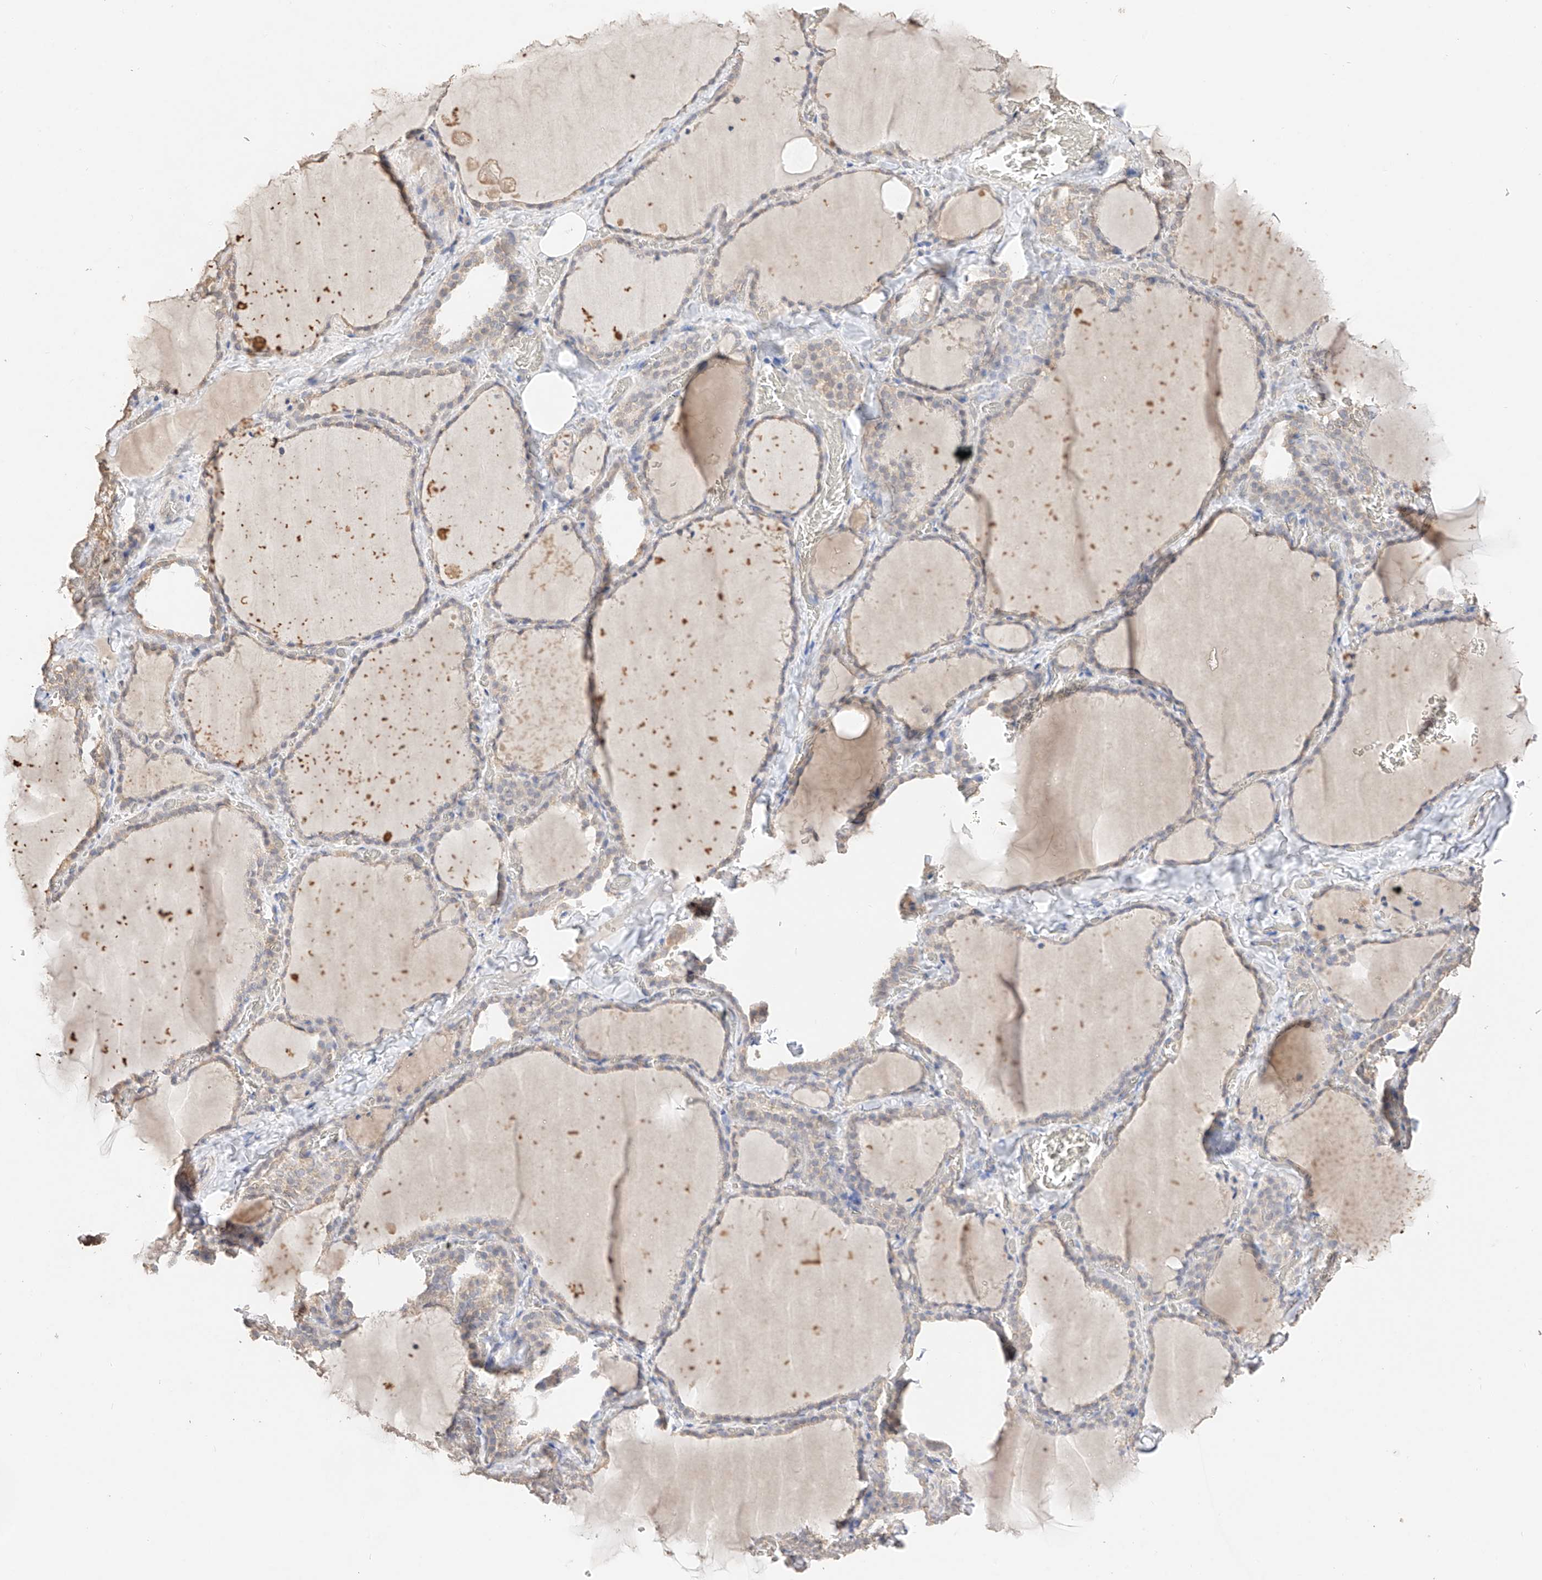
{"staining": {"intensity": "weak", "quantity": "25%-75%", "location": "cytoplasmic/membranous"}, "tissue": "thyroid gland", "cell_type": "Glandular cells", "image_type": "normal", "snomed": [{"axis": "morphology", "description": "Normal tissue, NOS"}, {"axis": "topography", "description": "Thyroid gland"}], "caption": "Immunohistochemical staining of unremarkable thyroid gland demonstrates weak cytoplasmic/membranous protein expression in approximately 25%-75% of glandular cells.", "gene": "IL22RA2", "patient": {"sex": "female", "age": 22}}